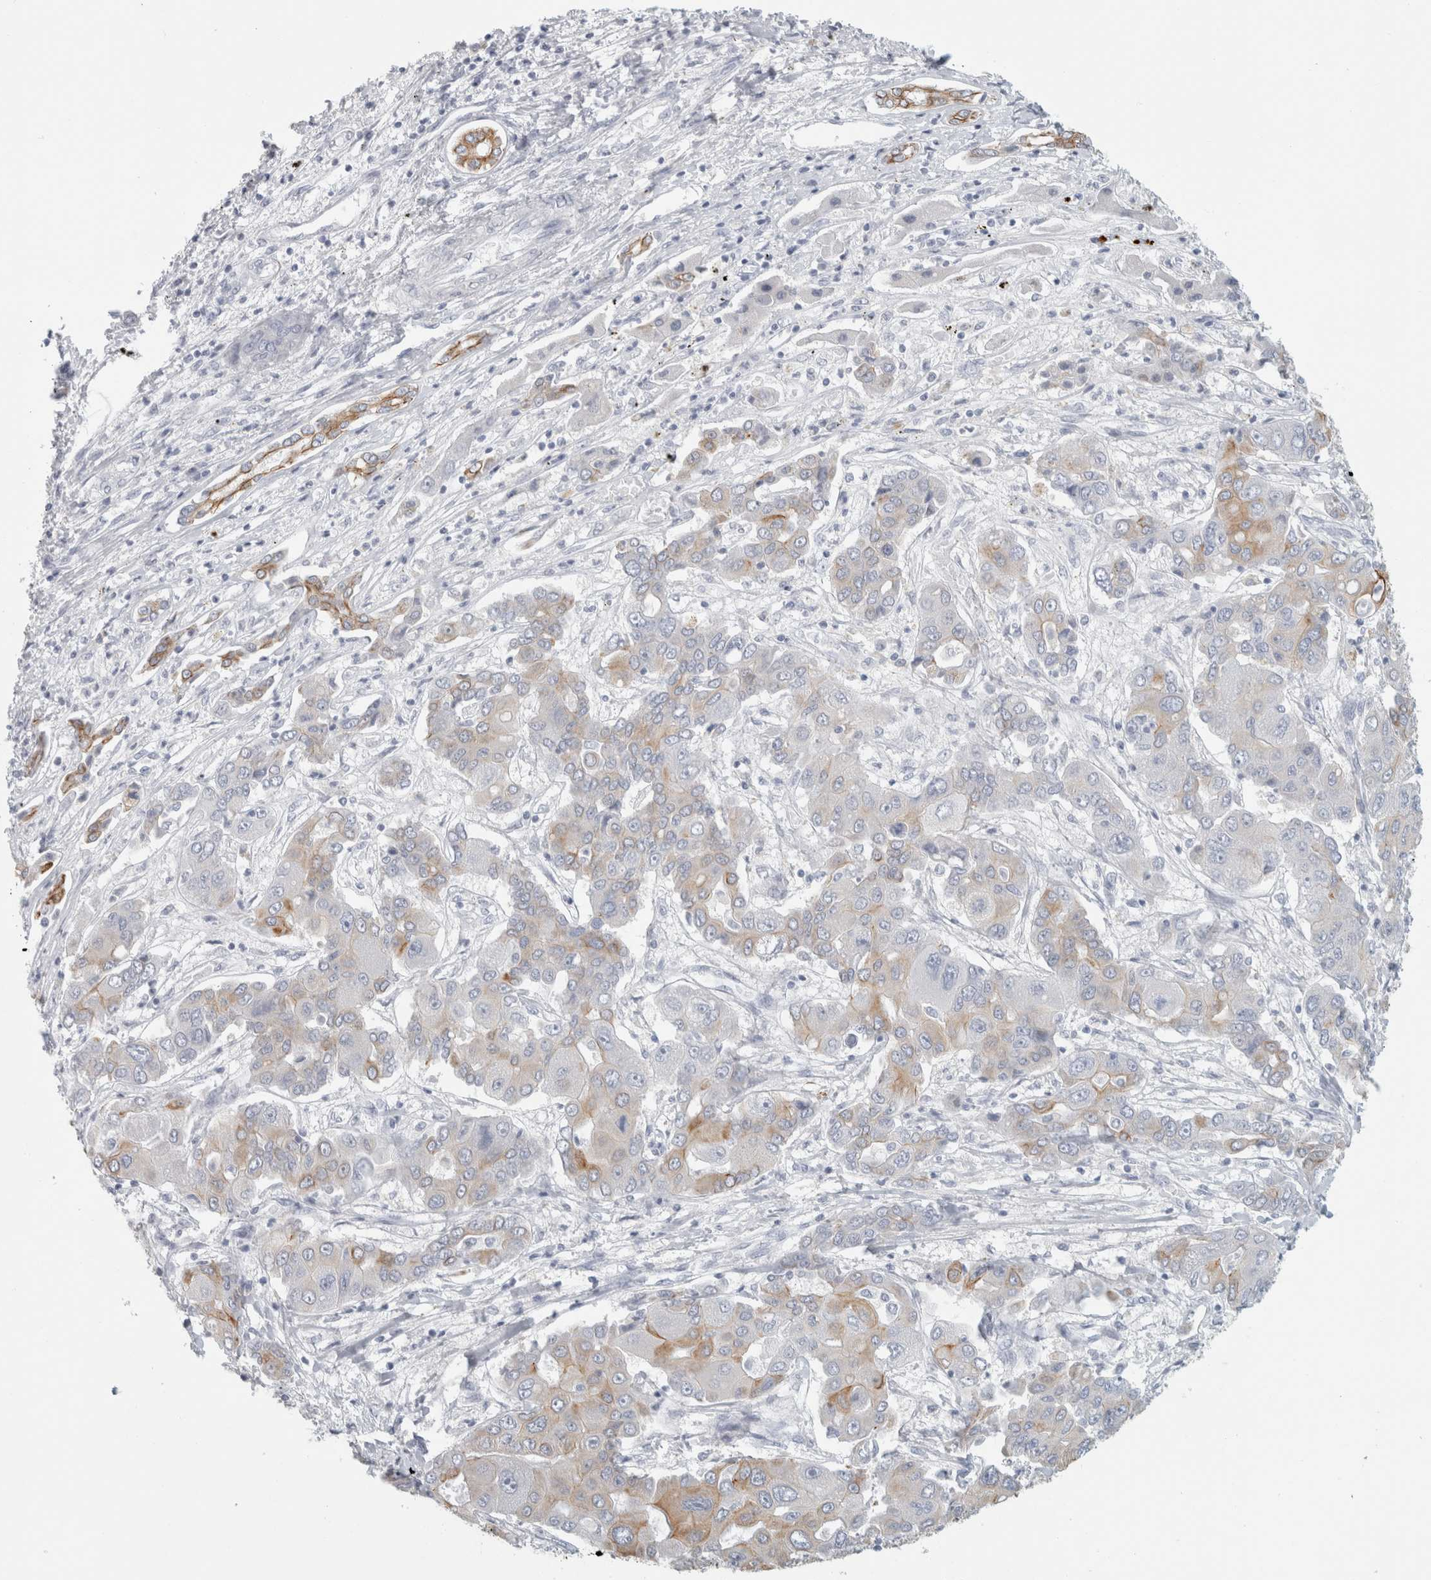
{"staining": {"intensity": "moderate", "quantity": "<25%", "location": "cytoplasmic/membranous"}, "tissue": "liver cancer", "cell_type": "Tumor cells", "image_type": "cancer", "snomed": [{"axis": "morphology", "description": "Cholangiocarcinoma"}, {"axis": "topography", "description": "Liver"}], "caption": "This photomicrograph exhibits cholangiocarcinoma (liver) stained with immunohistochemistry (IHC) to label a protein in brown. The cytoplasmic/membranous of tumor cells show moderate positivity for the protein. Nuclei are counter-stained blue.", "gene": "SLC28A3", "patient": {"sex": "male", "age": 67}}